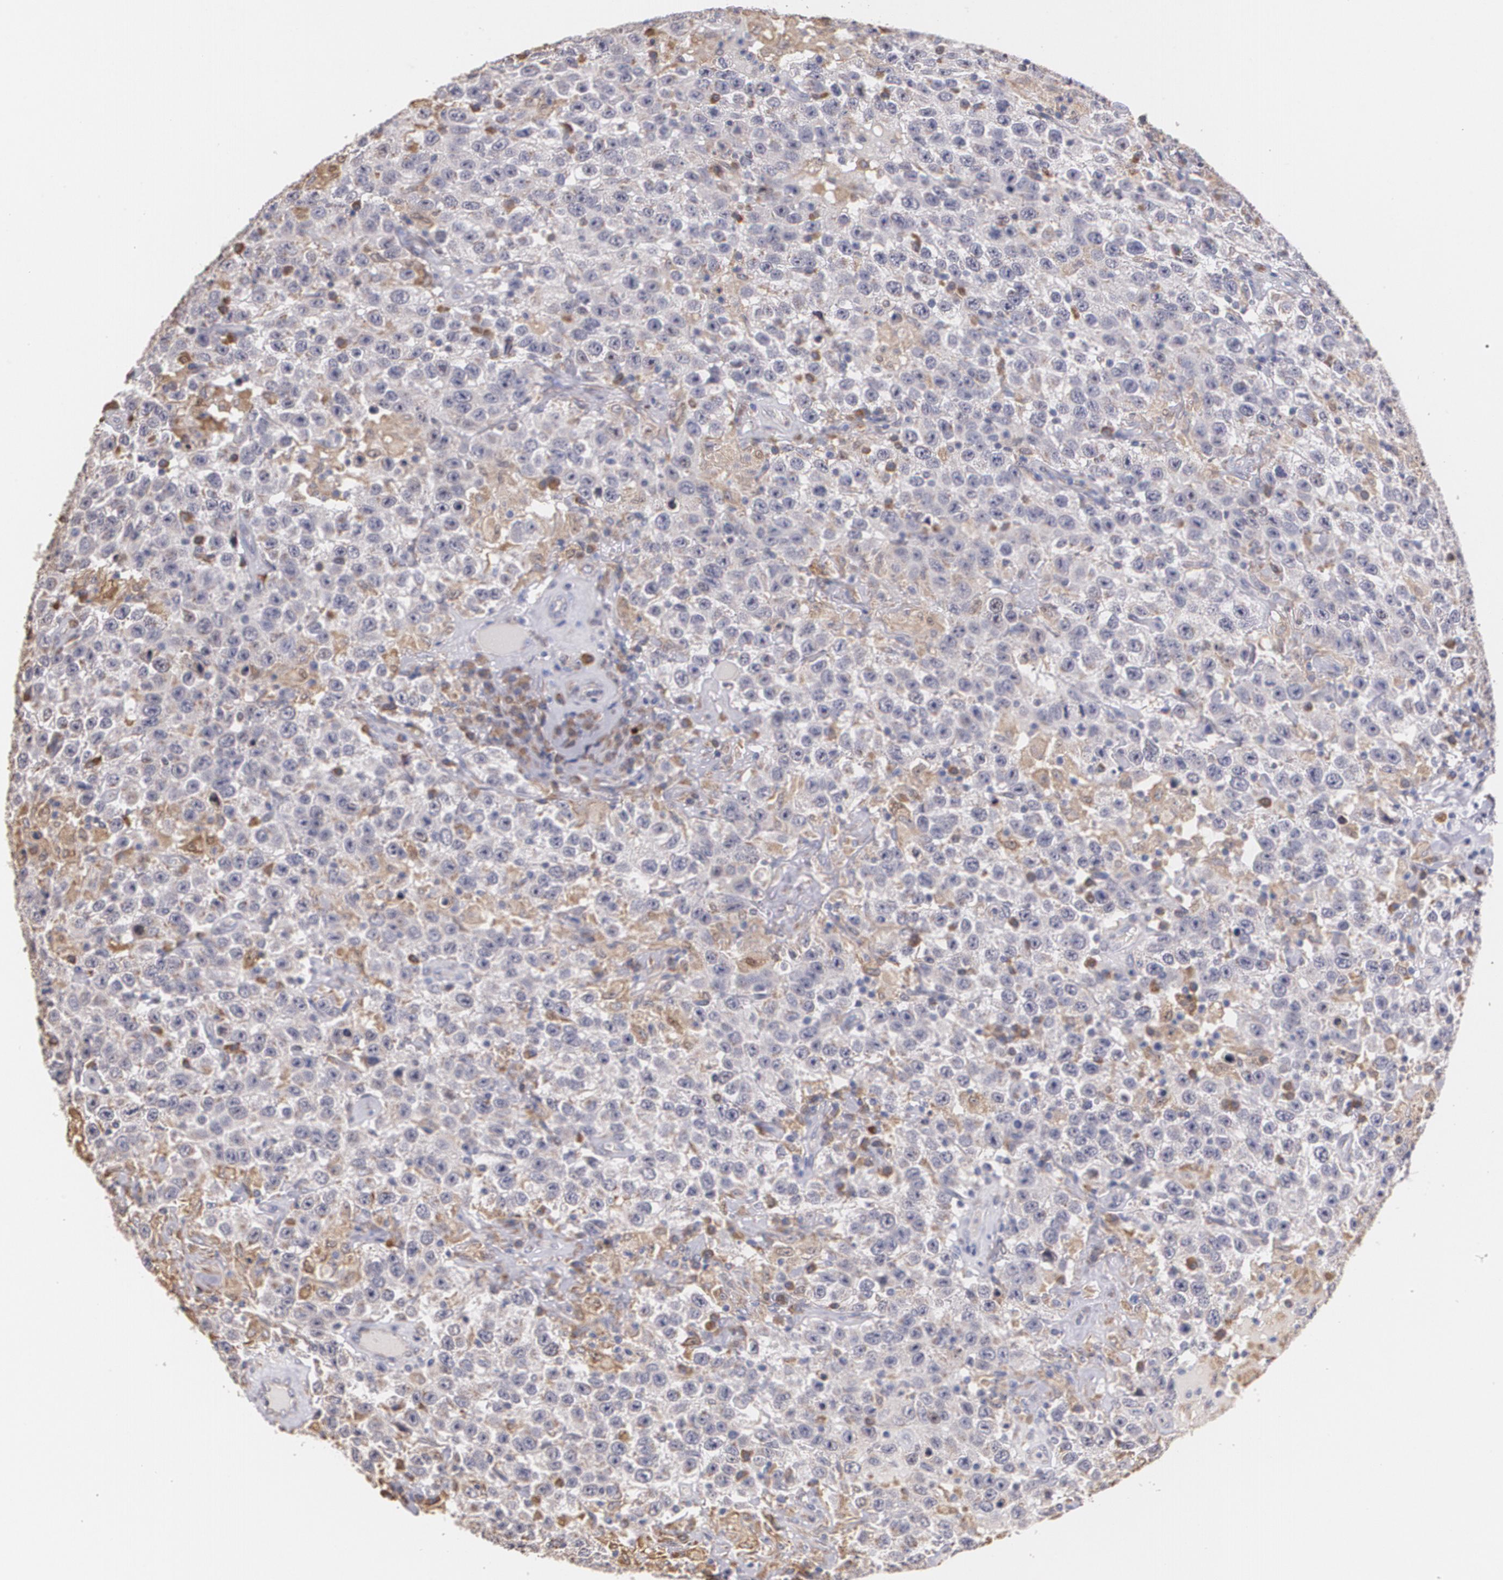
{"staining": {"intensity": "weak", "quantity": "25%-75%", "location": "cytoplasmic/membranous"}, "tissue": "testis cancer", "cell_type": "Tumor cells", "image_type": "cancer", "snomed": [{"axis": "morphology", "description": "Seminoma, NOS"}, {"axis": "topography", "description": "Testis"}], "caption": "An image showing weak cytoplasmic/membranous expression in approximately 25%-75% of tumor cells in seminoma (testis), as visualized by brown immunohistochemical staining.", "gene": "ATF3", "patient": {"sex": "male", "age": 41}}